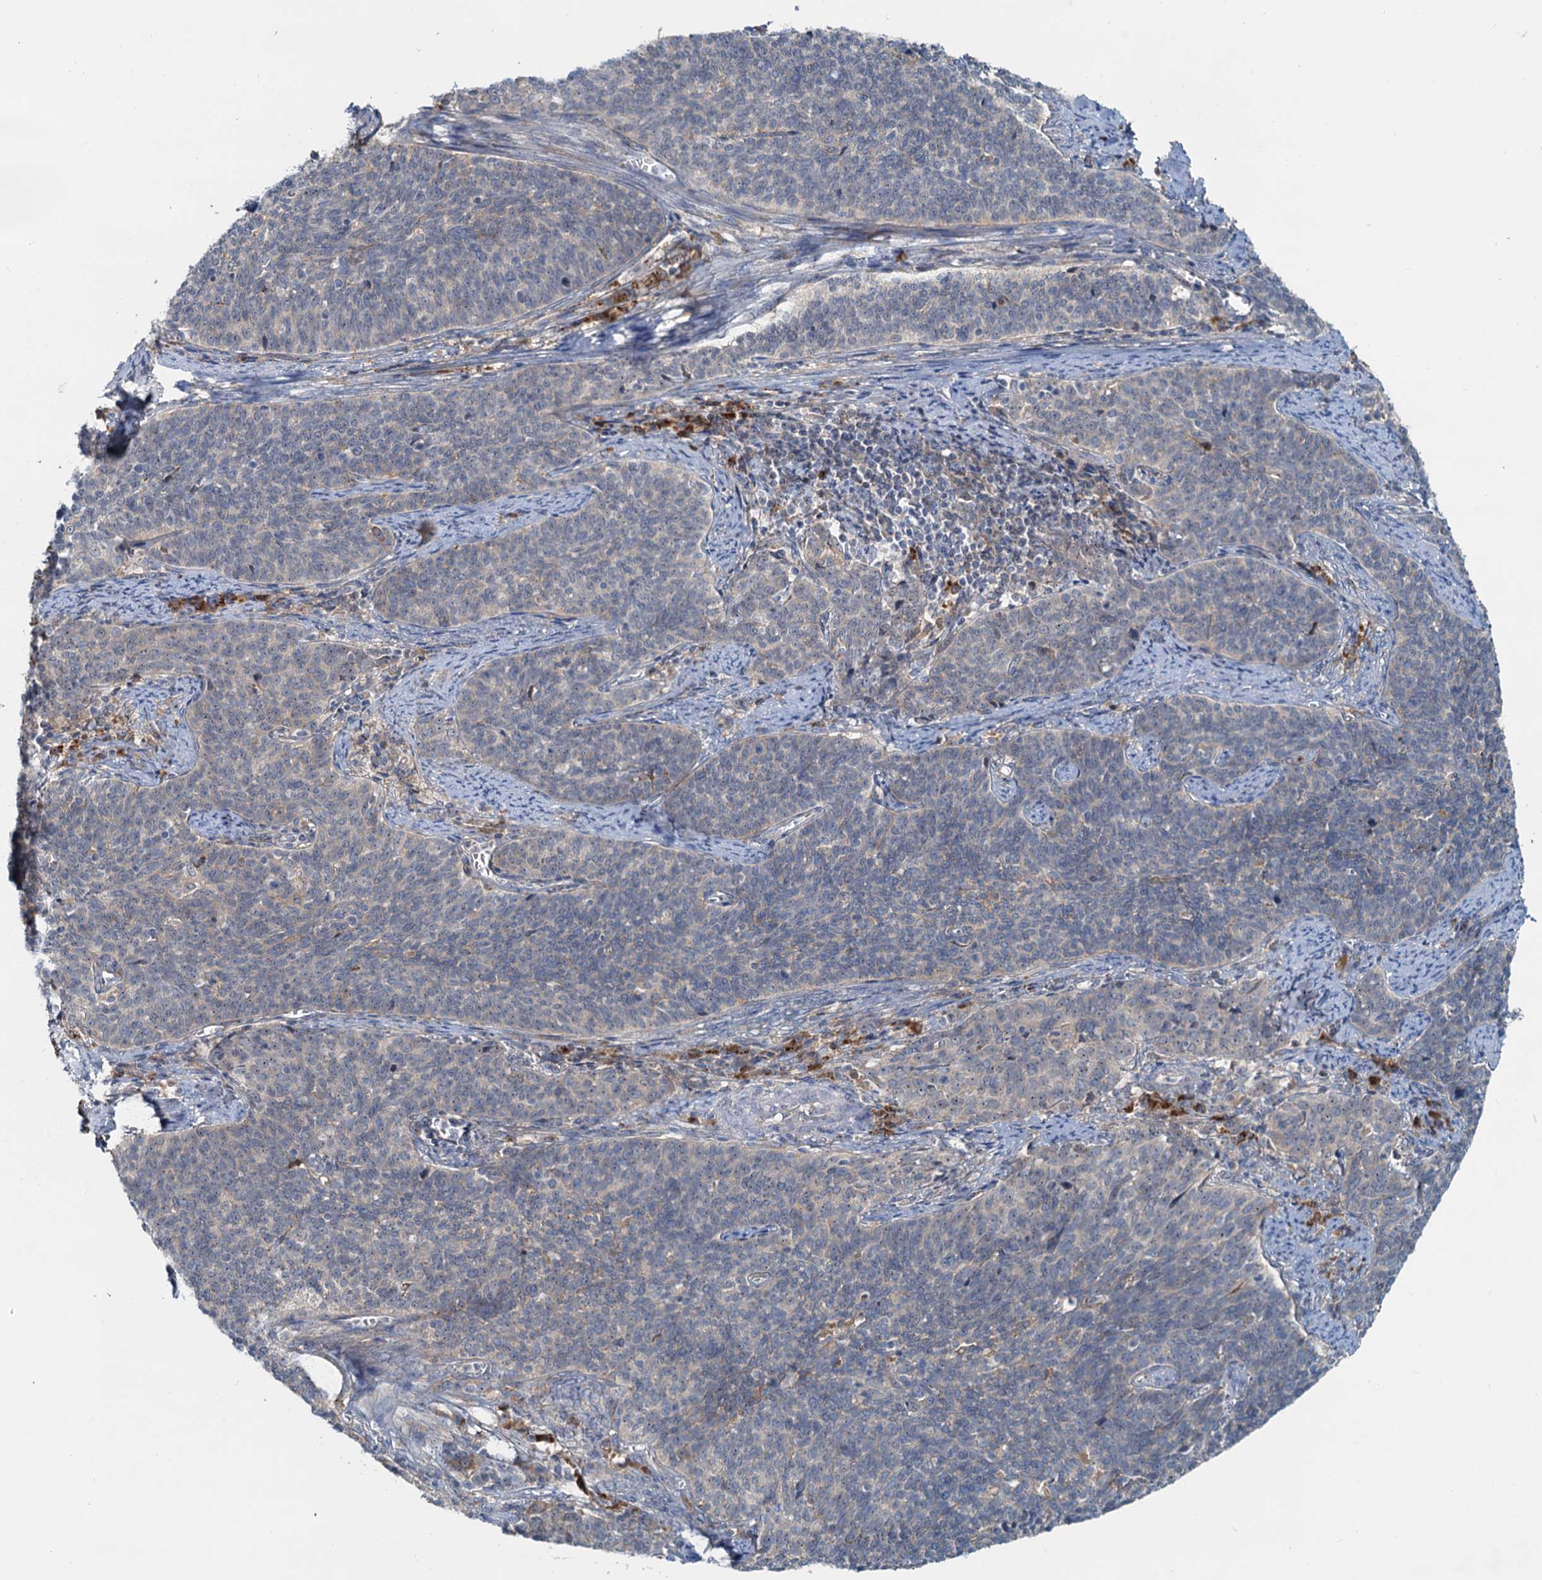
{"staining": {"intensity": "negative", "quantity": "none", "location": "none"}, "tissue": "cervical cancer", "cell_type": "Tumor cells", "image_type": "cancer", "snomed": [{"axis": "morphology", "description": "Squamous cell carcinoma, NOS"}, {"axis": "topography", "description": "Cervix"}], "caption": "A high-resolution micrograph shows immunohistochemistry staining of squamous cell carcinoma (cervical), which exhibits no significant positivity in tumor cells. (IHC, brightfield microscopy, high magnification).", "gene": "RGS7BP", "patient": {"sex": "female", "age": 39}}